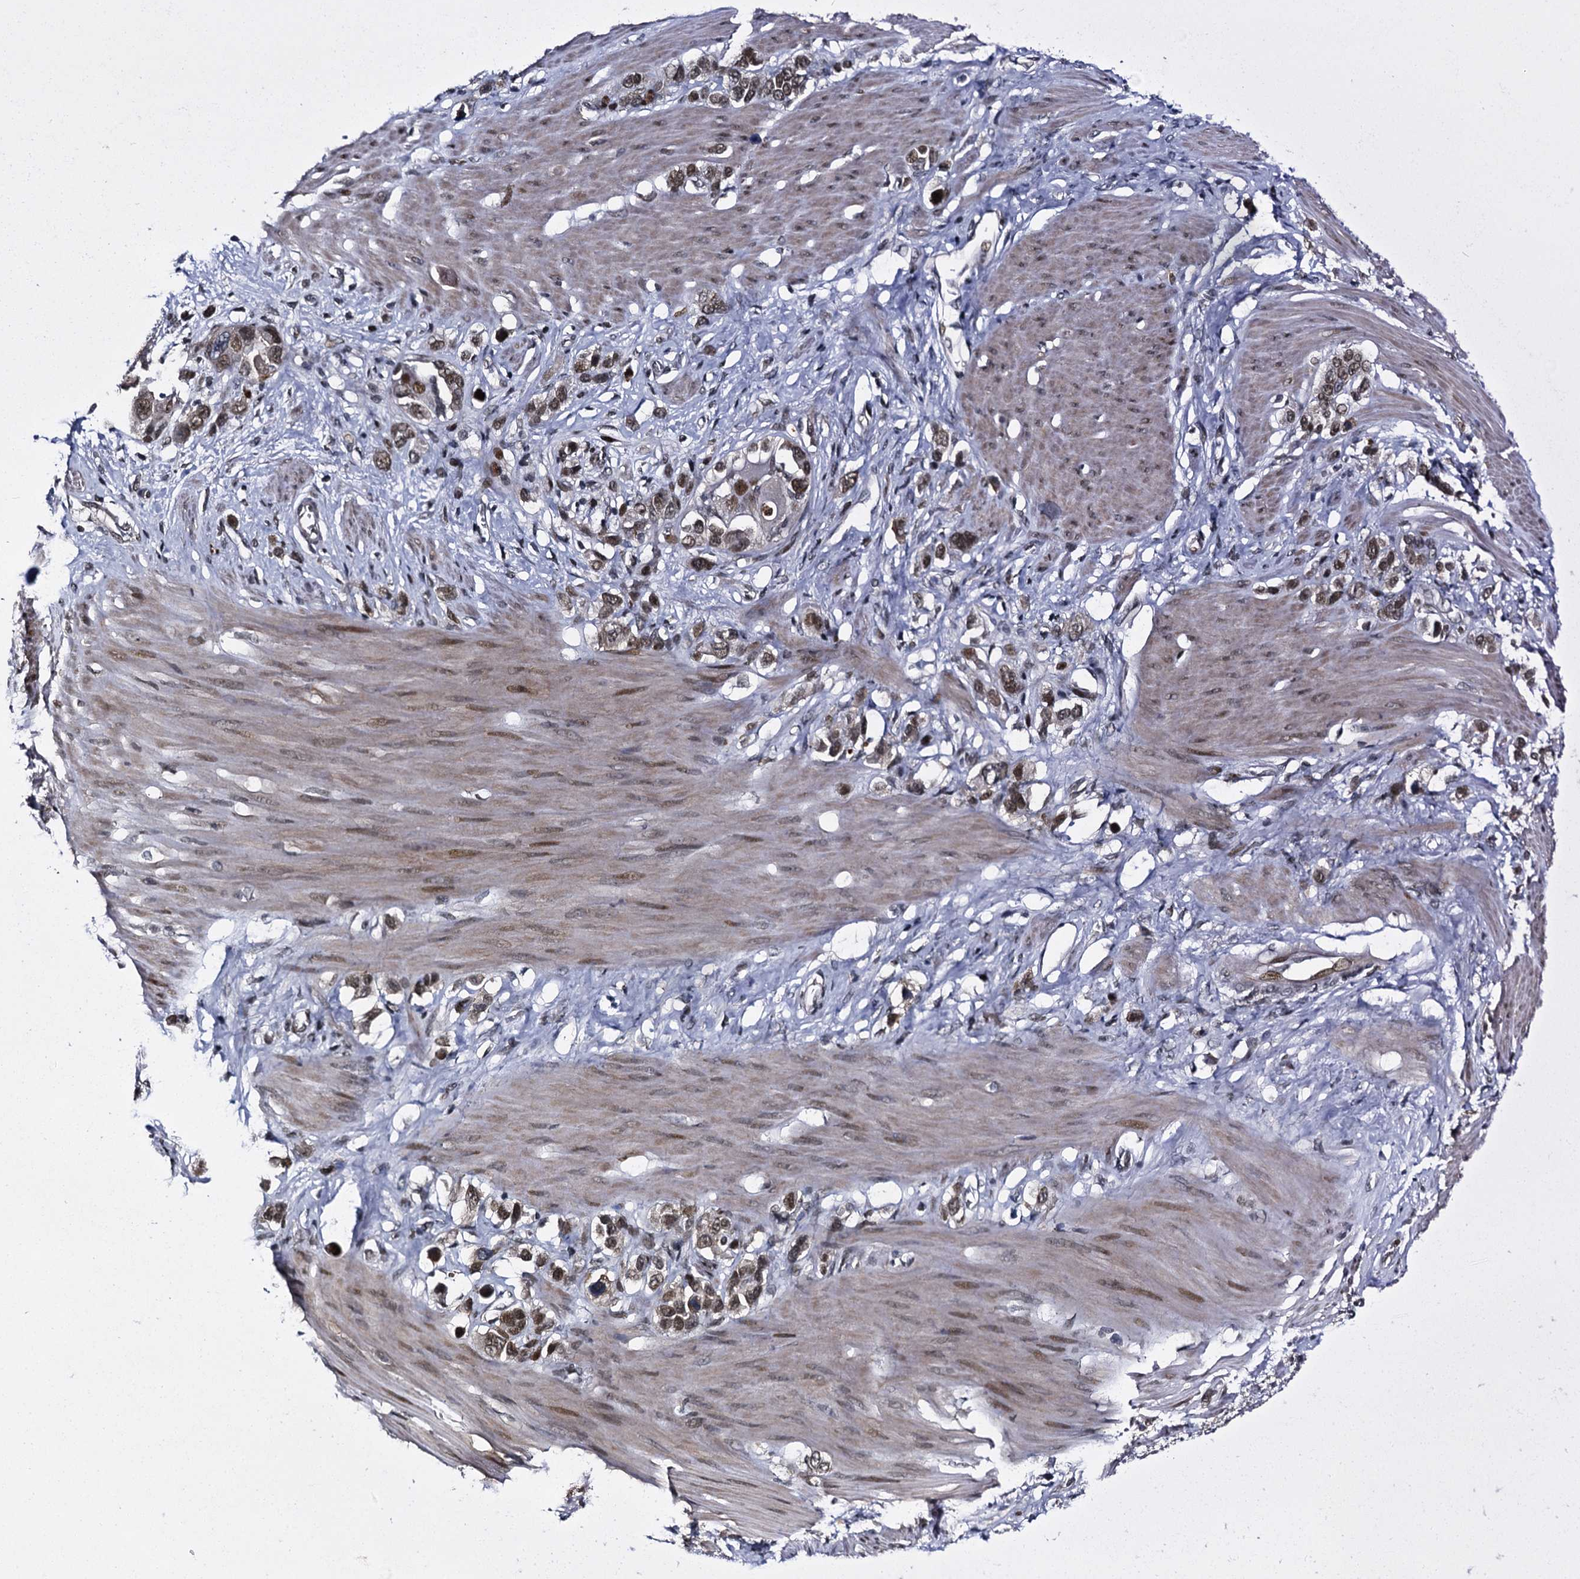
{"staining": {"intensity": "moderate", "quantity": ">75%", "location": "nuclear"}, "tissue": "stomach cancer", "cell_type": "Tumor cells", "image_type": "cancer", "snomed": [{"axis": "morphology", "description": "Adenocarcinoma, NOS"}, {"axis": "morphology", "description": "Adenocarcinoma, High grade"}, {"axis": "topography", "description": "Stomach, upper"}, {"axis": "topography", "description": "Stomach, lower"}], "caption": "This histopathology image demonstrates immunohistochemistry (IHC) staining of human stomach high-grade adenocarcinoma, with medium moderate nuclear staining in about >75% of tumor cells.", "gene": "RUFY2", "patient": {"sex": "female", "age": 65}}